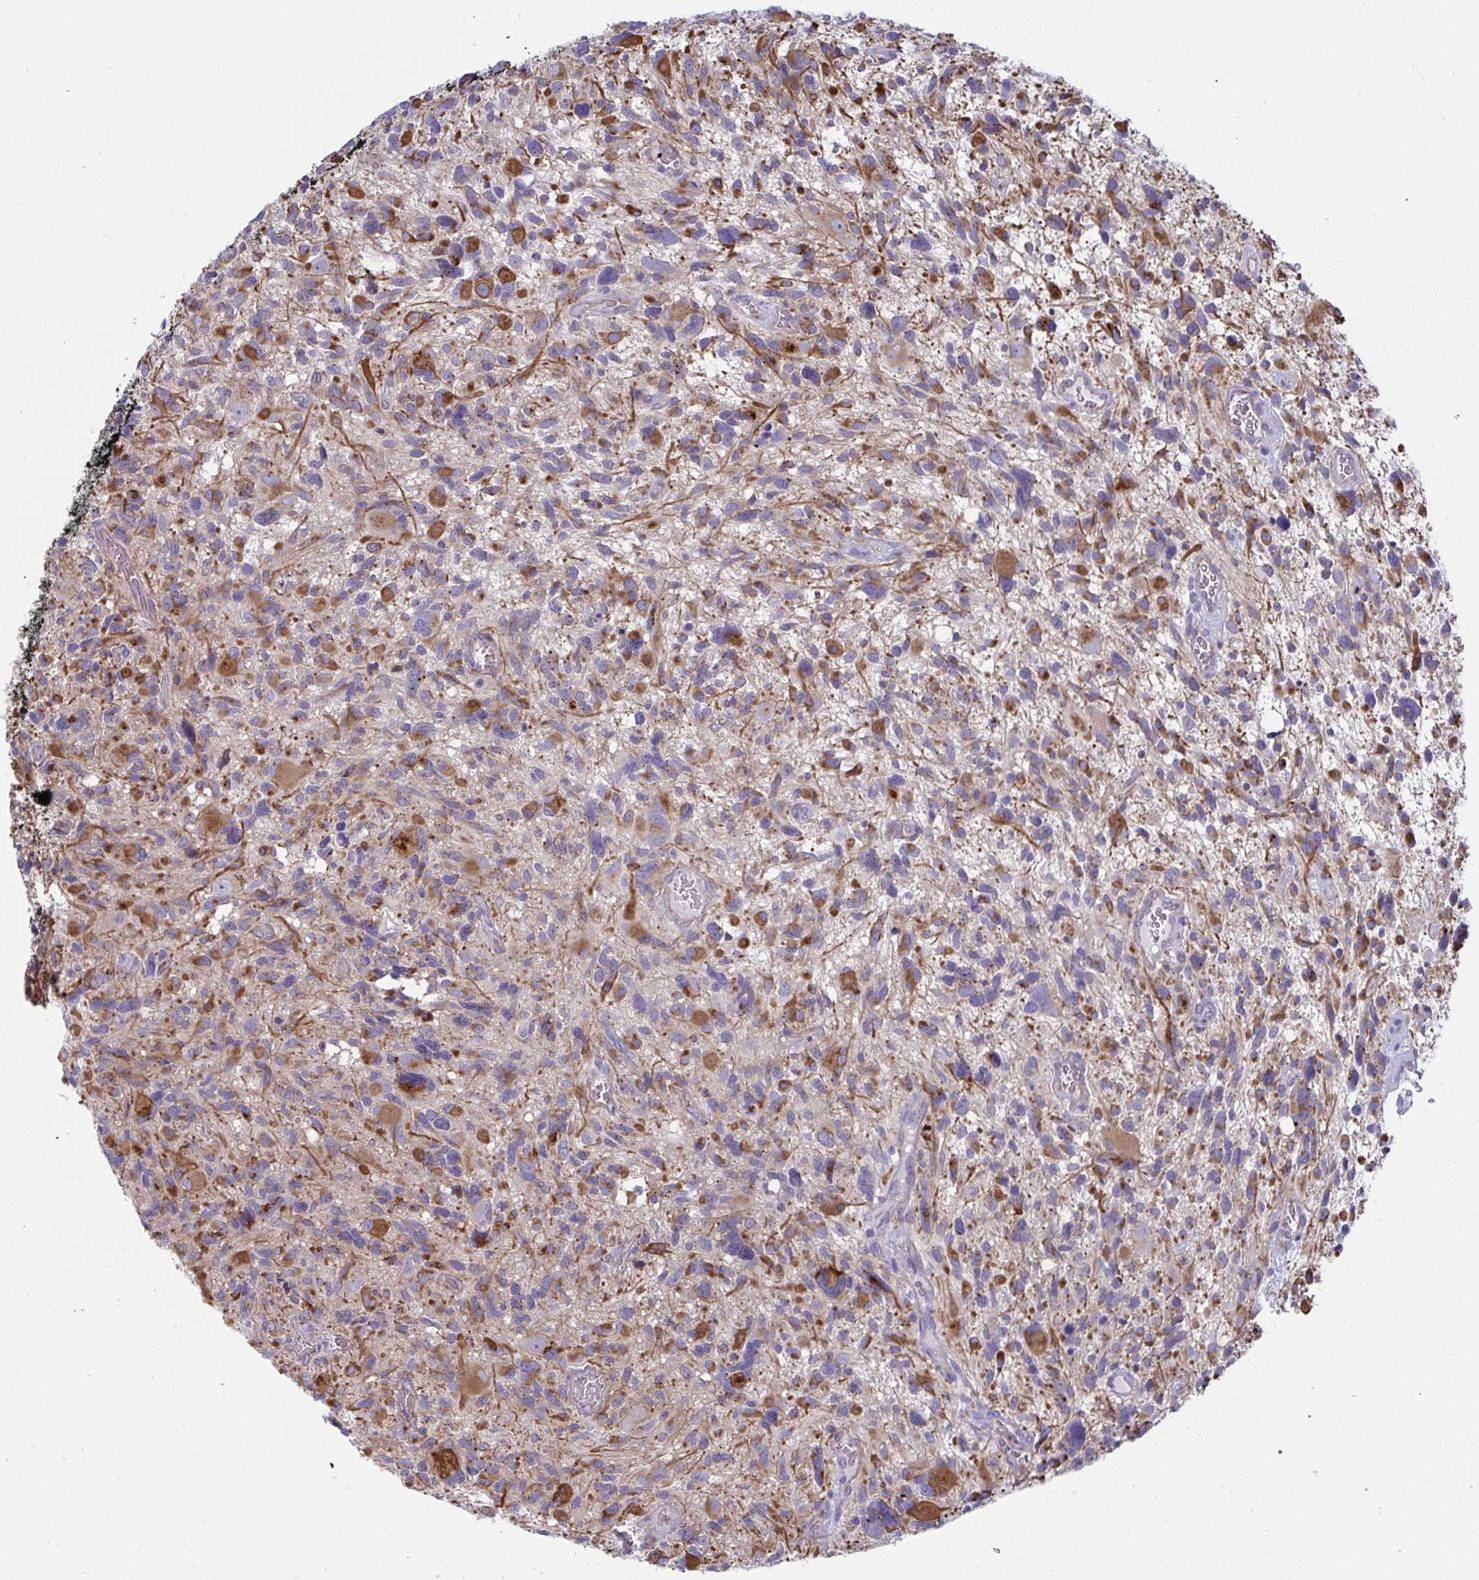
{"staining": {"intensity": "strong", "quantity": "25%-75%", "location": "cytoplasmic/membranous"}, "tissue": "glioma", "cell_type": "Tumor cells", "image_type": "cancer", "snomed": [{"axis": "morphology", "description": "Glioma, malignant, High grade"}, {"axis": "topography", "description": "Brain"}], "caption": "This is an image of immunohistochemistry staining of glioma, which shows strong staining in the cytoplasmic/membranous of tumor cells.", "gene": "SLC9A6", "patient": {"sex": "male", "age": 49}}